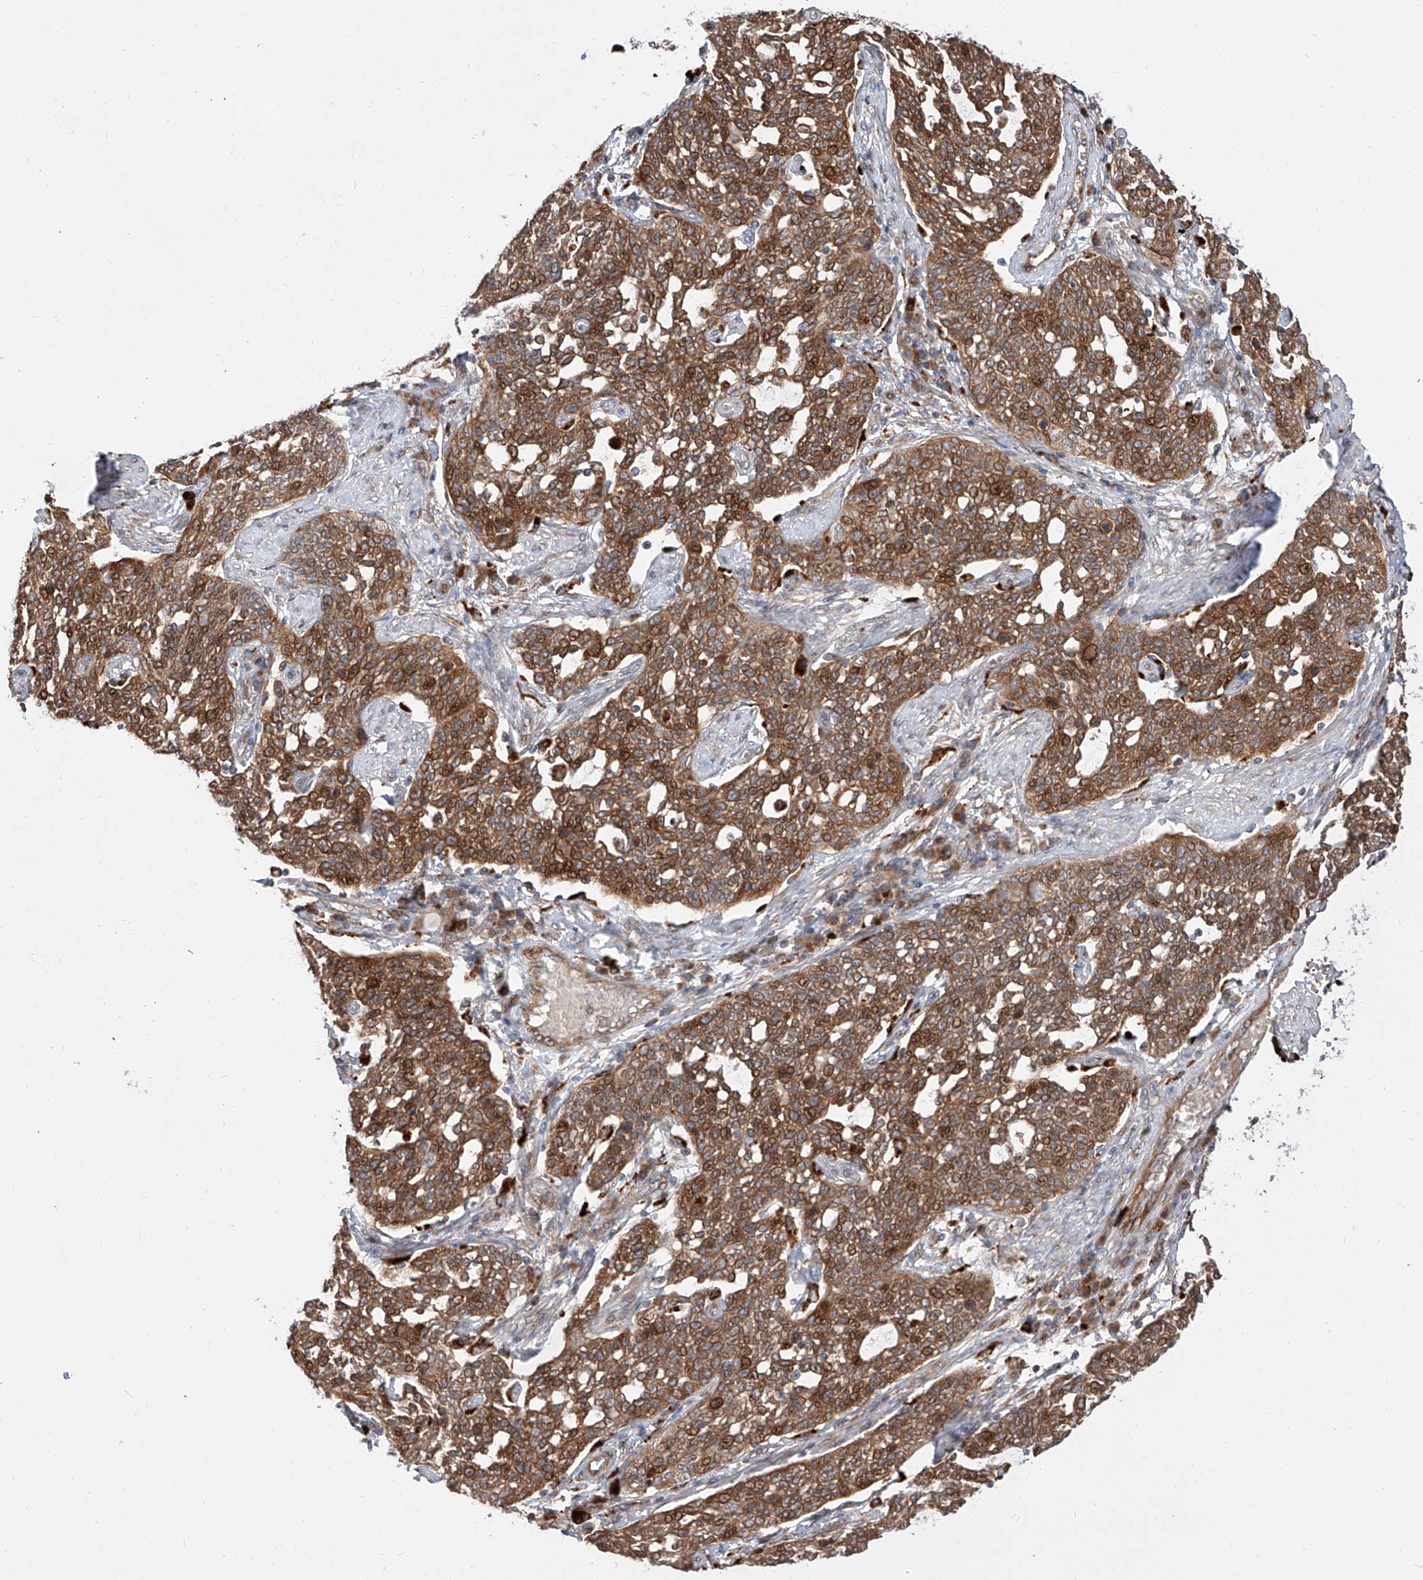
{"staining": {"intensity": "moderate", "quantity": ">75%", "location": "cytoplasmic/membranous,nuclear"}, "tissue": "cervical cancer", "cell_type": "Tumor cells", "image_type": "cancer", "snomed": [{"axis": "morphology", "description": "Squamous cell carcinoma, NOS"}, {"axis": "topography", "description": "Cervix"}], "caption": "A high-resolution image shows immunohistochemistry (IHC) staining of squamous cell carcinoma (cervical), which demonstrates moderate cytoplasmic/membranous and nuclear positivity in approximately >75% of tumor cells.", "gene": "DIRAS3", "patient": {"sex": "female", "age": 34}}